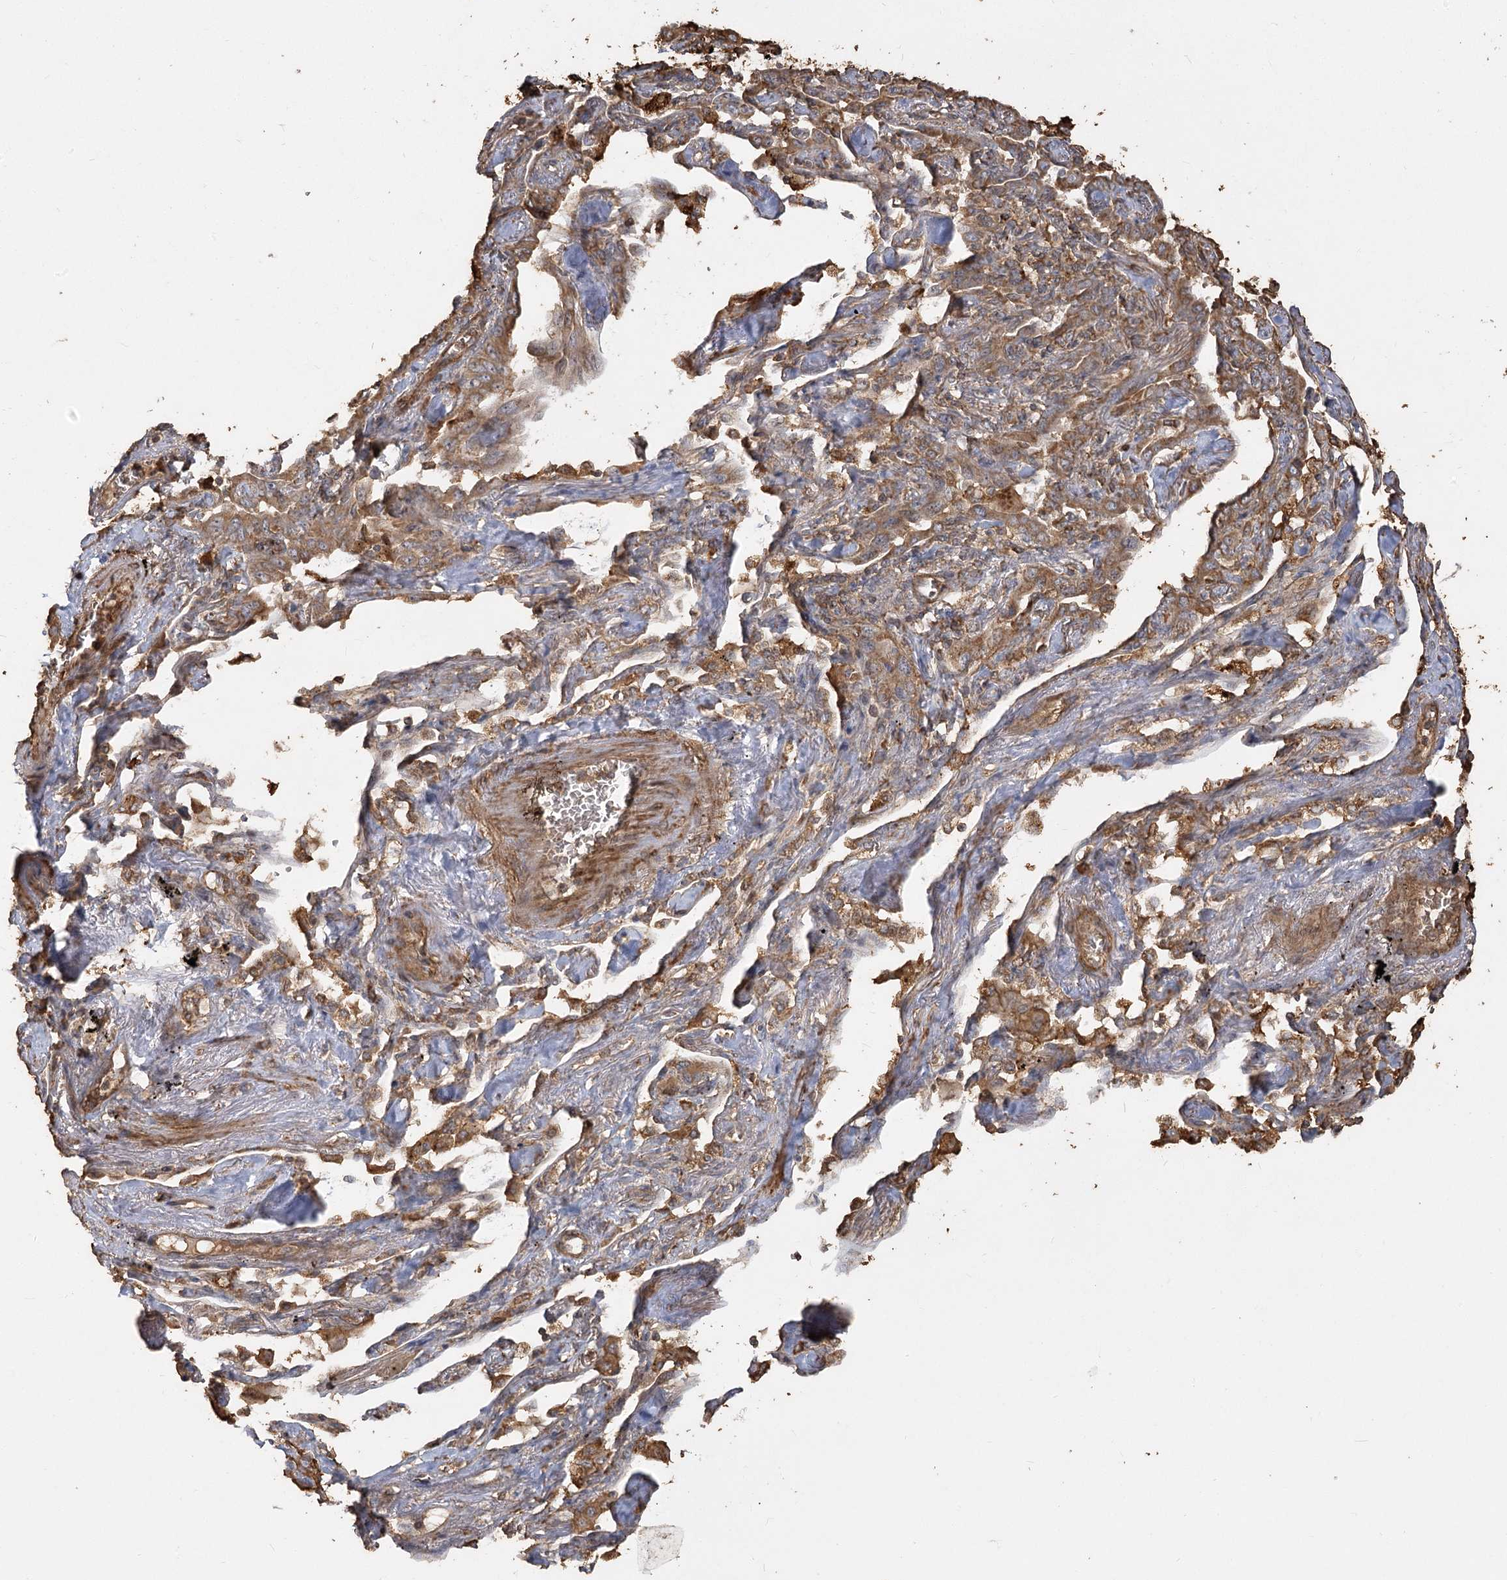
{"staining": {"intensity": "weak", "quantity": ">75%", "location": "cytoplasmic/membranous"}, "tissue": "lung cancer", "cell_type": "Tumor cells", "image_type": "cancer", "snomed": [{"axis": "morphology", "description": "Adenocarcinoma, NOS"}, {"axis": "topography", "description": "Lung"}], "caption": "A brown stain shows weak cytoplasmic/membranous expression of a protein in adenocarcinoma (lung) tumor cells.", "gene": "PIK3C2A", "patient": {"sex": "male", "age": 67}}